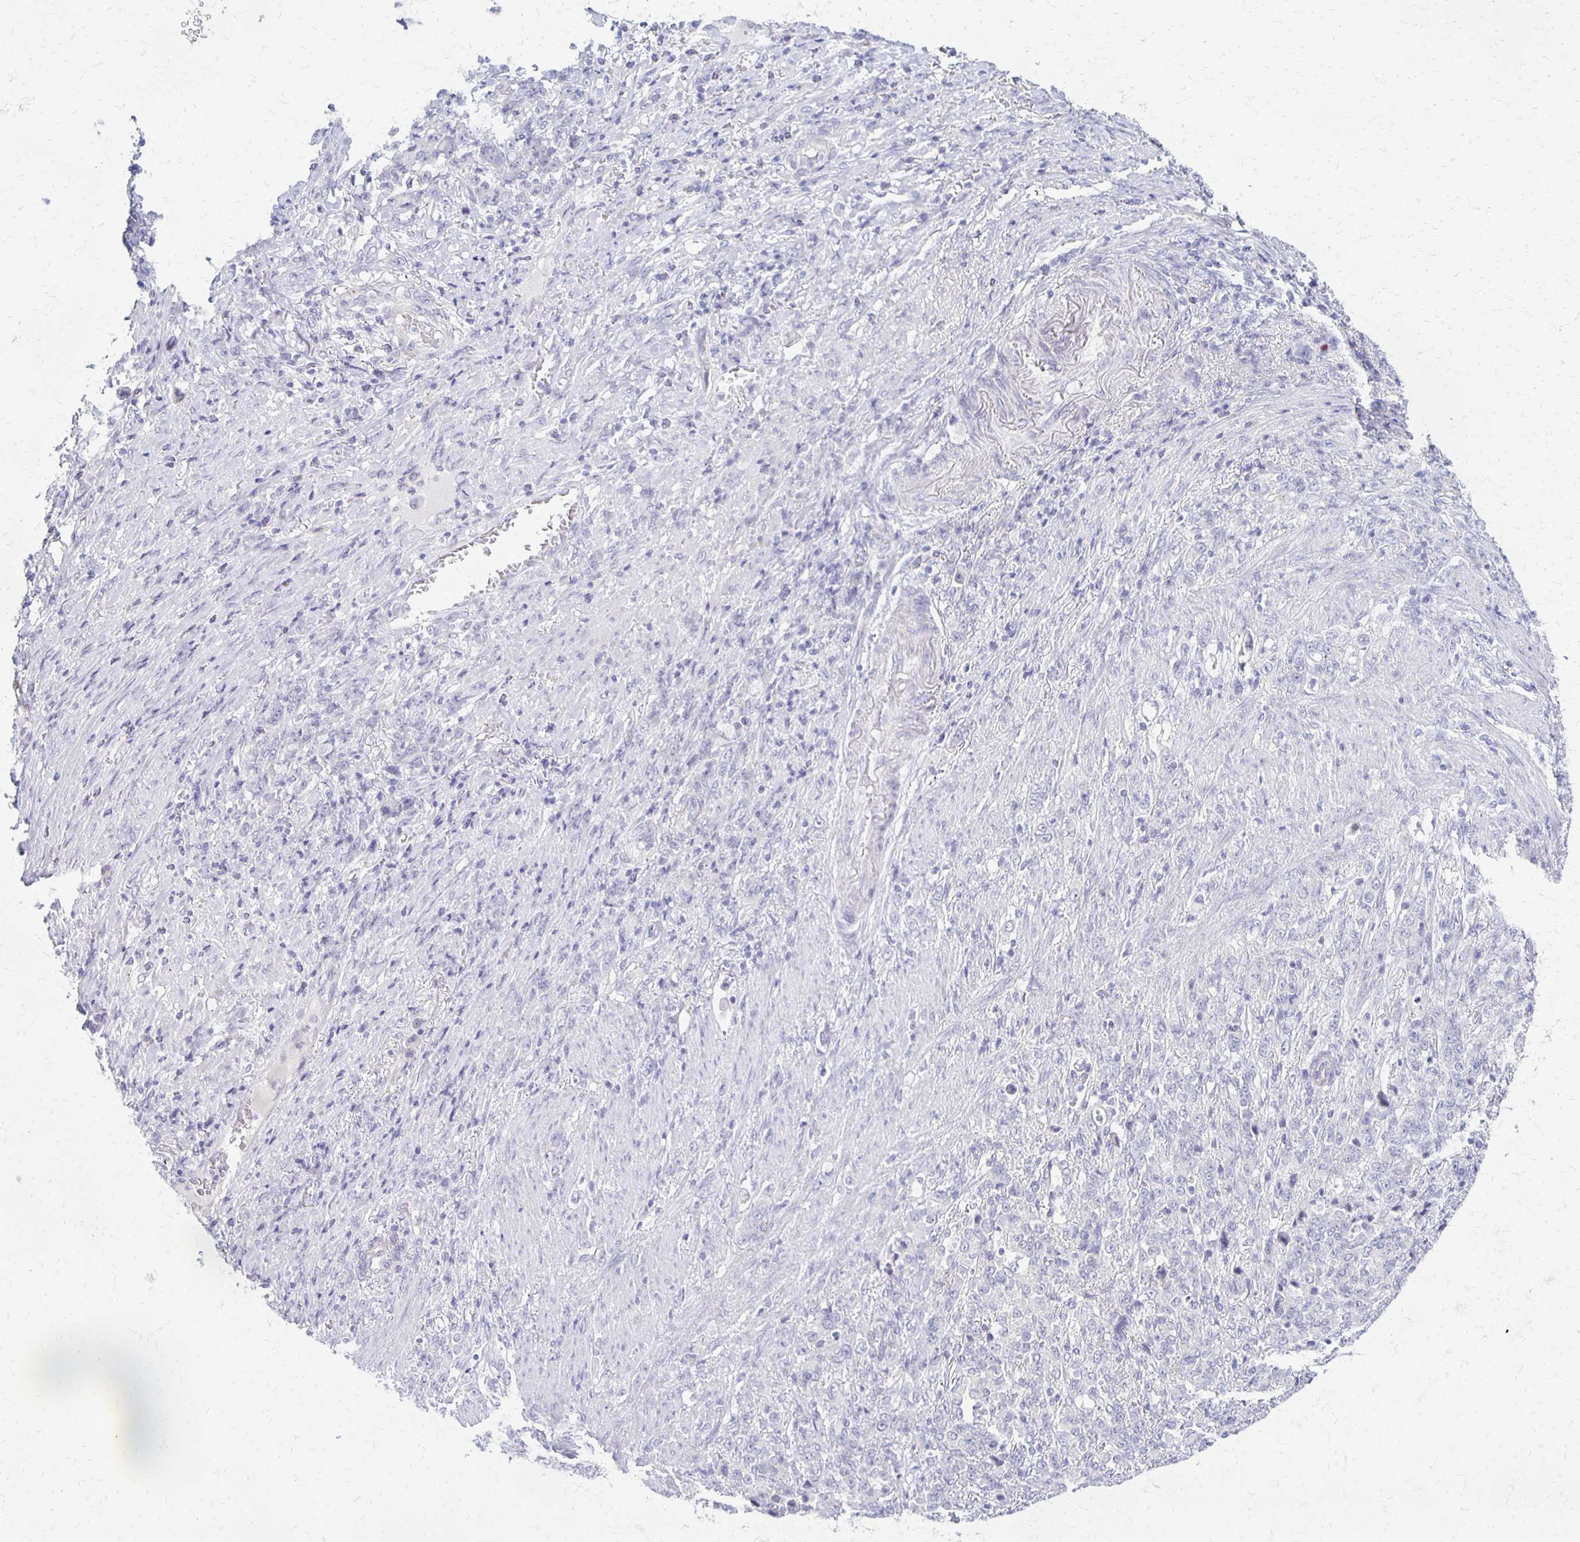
{"staining": {"intensity": "negative", "quantity": "none", "location": "none"}, "tissue": "stomach cancer", "cell_type": "Tumor cells", "image_type": "cancer", "snomed": [{"axis": "morphology", "description": "Adenocarcinoma, NOS"}, {"axis": "topography", "description": "Stomach"}], "caption": "Tumor cells are negative for protein expression in human adenocarcinoma (stomach).", "gene": "RHOC", "patient": {"sex": "female", "age": 79}}